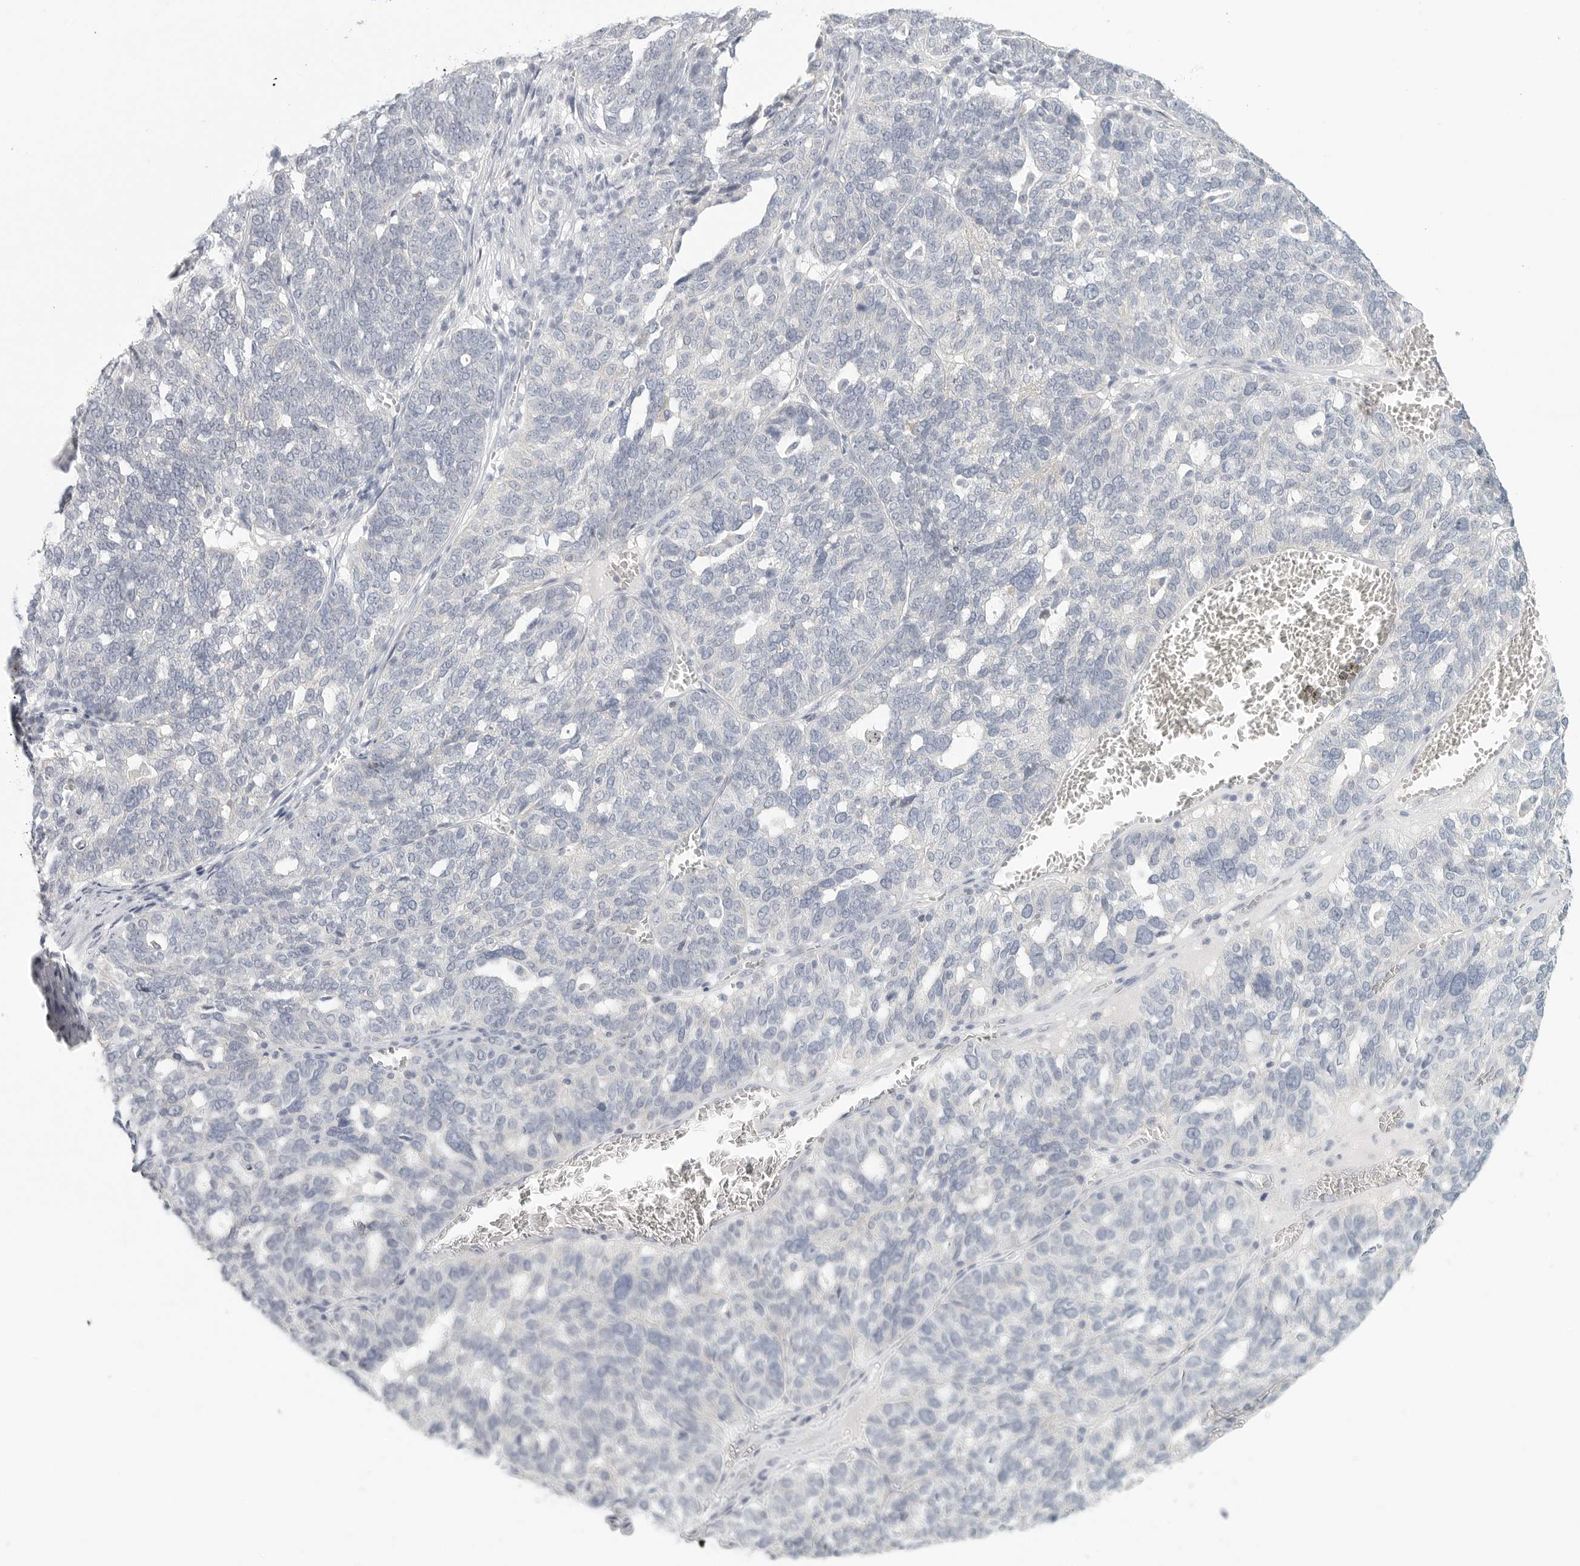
{"staining": {"intensity": "negative", "quantity": "none", "location": "none"}, "tissue": "ovarian cancer", "cell_type": "Tumor cells", "image_type": "cancer", "snomed": [{"axis": "morphology", "description": "Cystadenocarcinoma, serous, NOS"}, {"axis": "topography", "description": "Ovary"}], "caption": "Immunohistochemical staining of ovarian cancer (serous cystadenocarcinoma) exhibits no significant positivity in tumor cells. Nuclei are stained in blue.", "gene": "SLC25A36", "patient": {"sex": "female", "age": 59}}